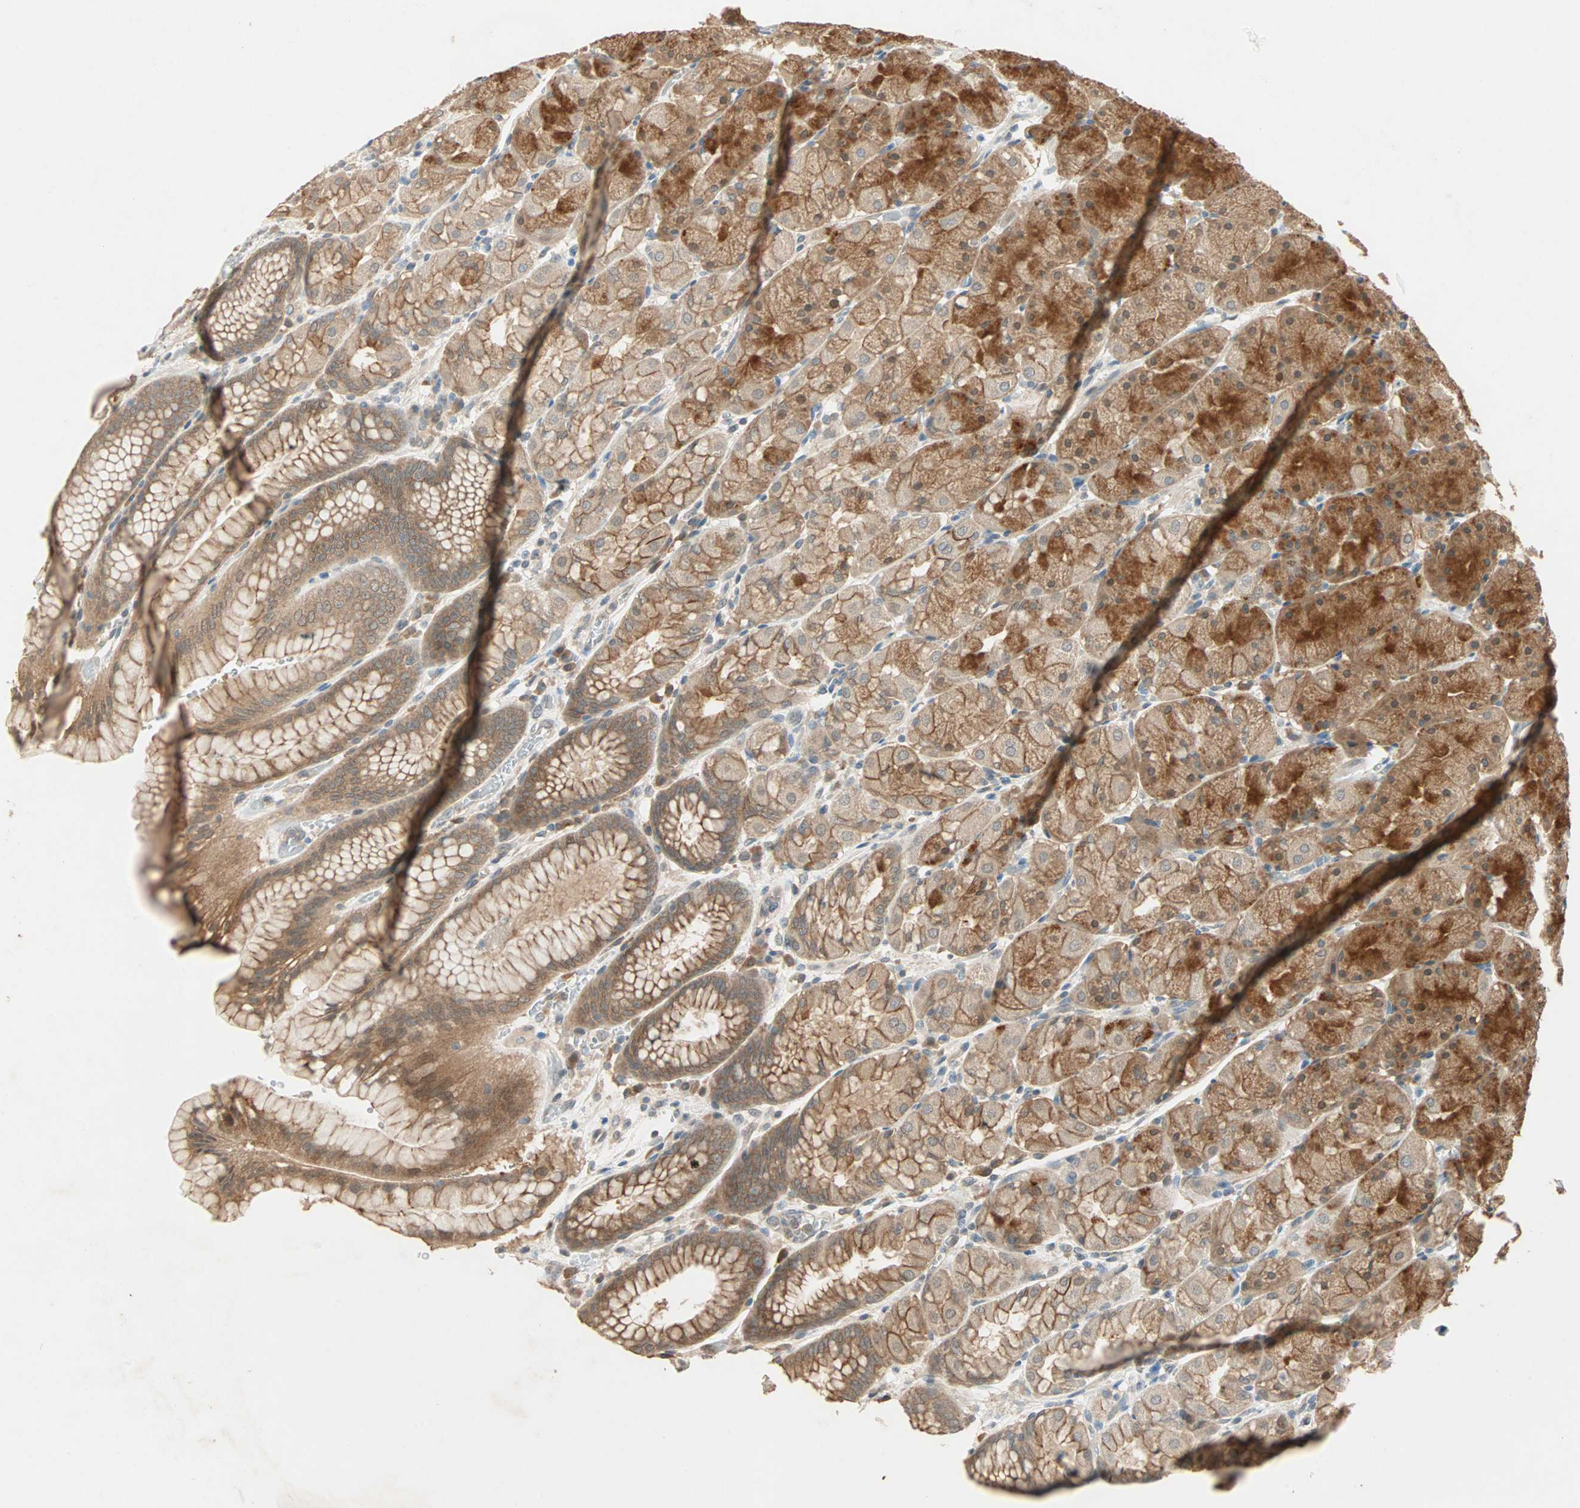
{"staining": {"intensity": "strong", "quantity": ">75%", "location": "cytoplasmic/membranous"}, "tissue": "stomach", "cell_type": "Glandular cells", "image_type": "normal", "snomed": [{"axis": "morphology", "description": "Normal tissue, NOS"}, {"axis": "topography", "description": "Stomach, upper"}, {"axis": "topography", "description": "Stomach"}], "caption": "Unremarkable stomach displays strong cytoplasmic/membranous positivity in about >75% of glandular cells, visualized by immunohistochemistry. The protein of interest is shown in brown color, while the nuclei are stained blue.", "gene": "TTF2", "patient": {"sex": "male", "age": 76}}